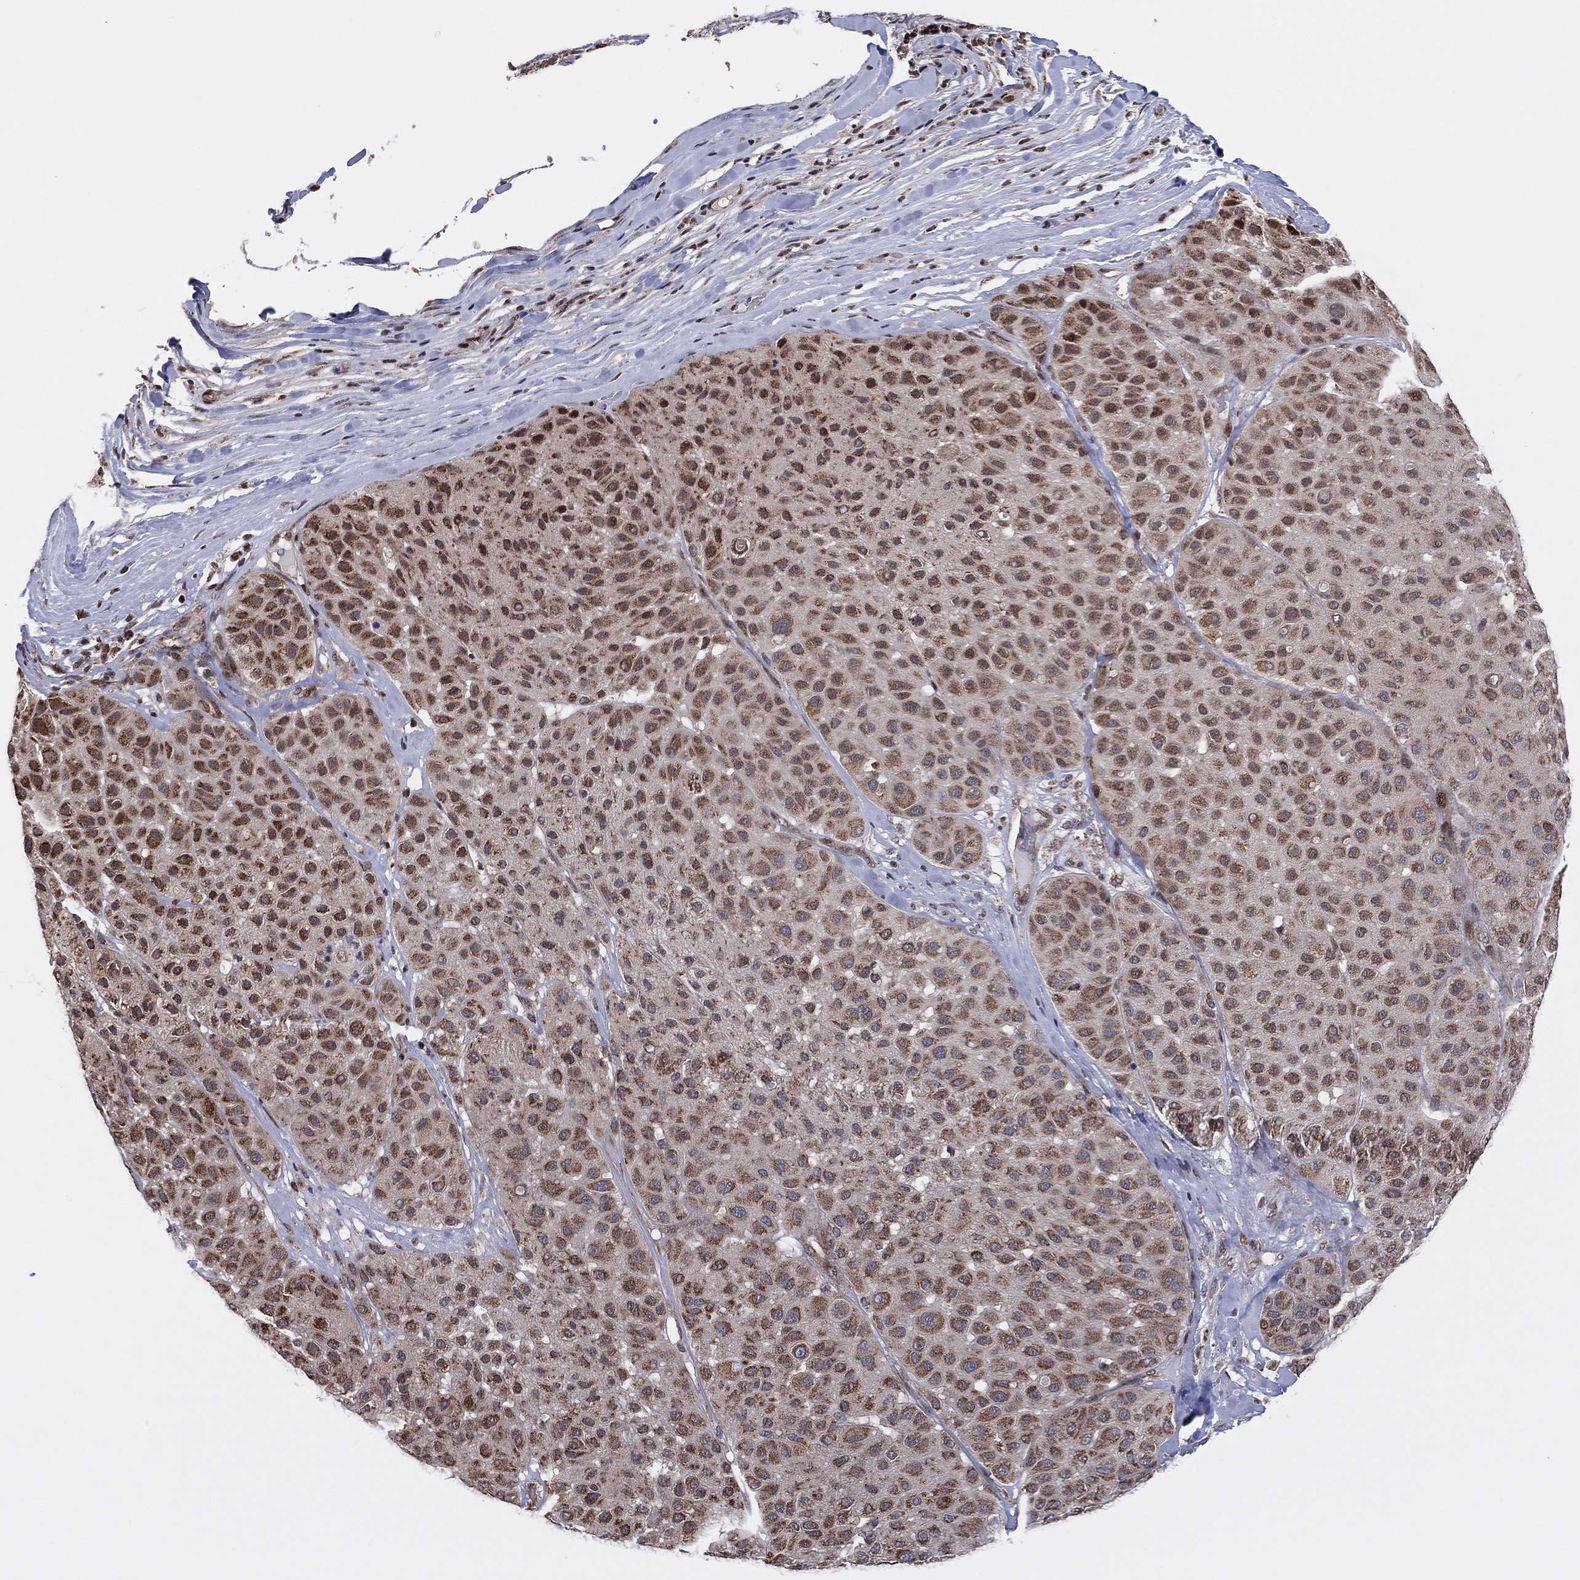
{"staining": {"intensity": "moderate", "quantity": ">75%", "location": "cytoplasmic/membranous"}, "tissue": "melanoma", "cell_type": "Tumor cells", "image_type": "cancer", "snomed": [{"axis": "morphology", "description": "Malignant melanoma, Metastatic site"}, {"axis": "topography", "description": "Smooth muscle"}], "caption": "High-power microscopy captured an immunohistochemistry (IHC) micrograph of melanoma, revealing moderate cytoplasmic/membranous positivity in approximately >75% of tumor cells. The protein is shown in brown color, while the nuclei are stained blue.", "gene": "PIDD1", "patient": {"sex": "male", "age": 41}}